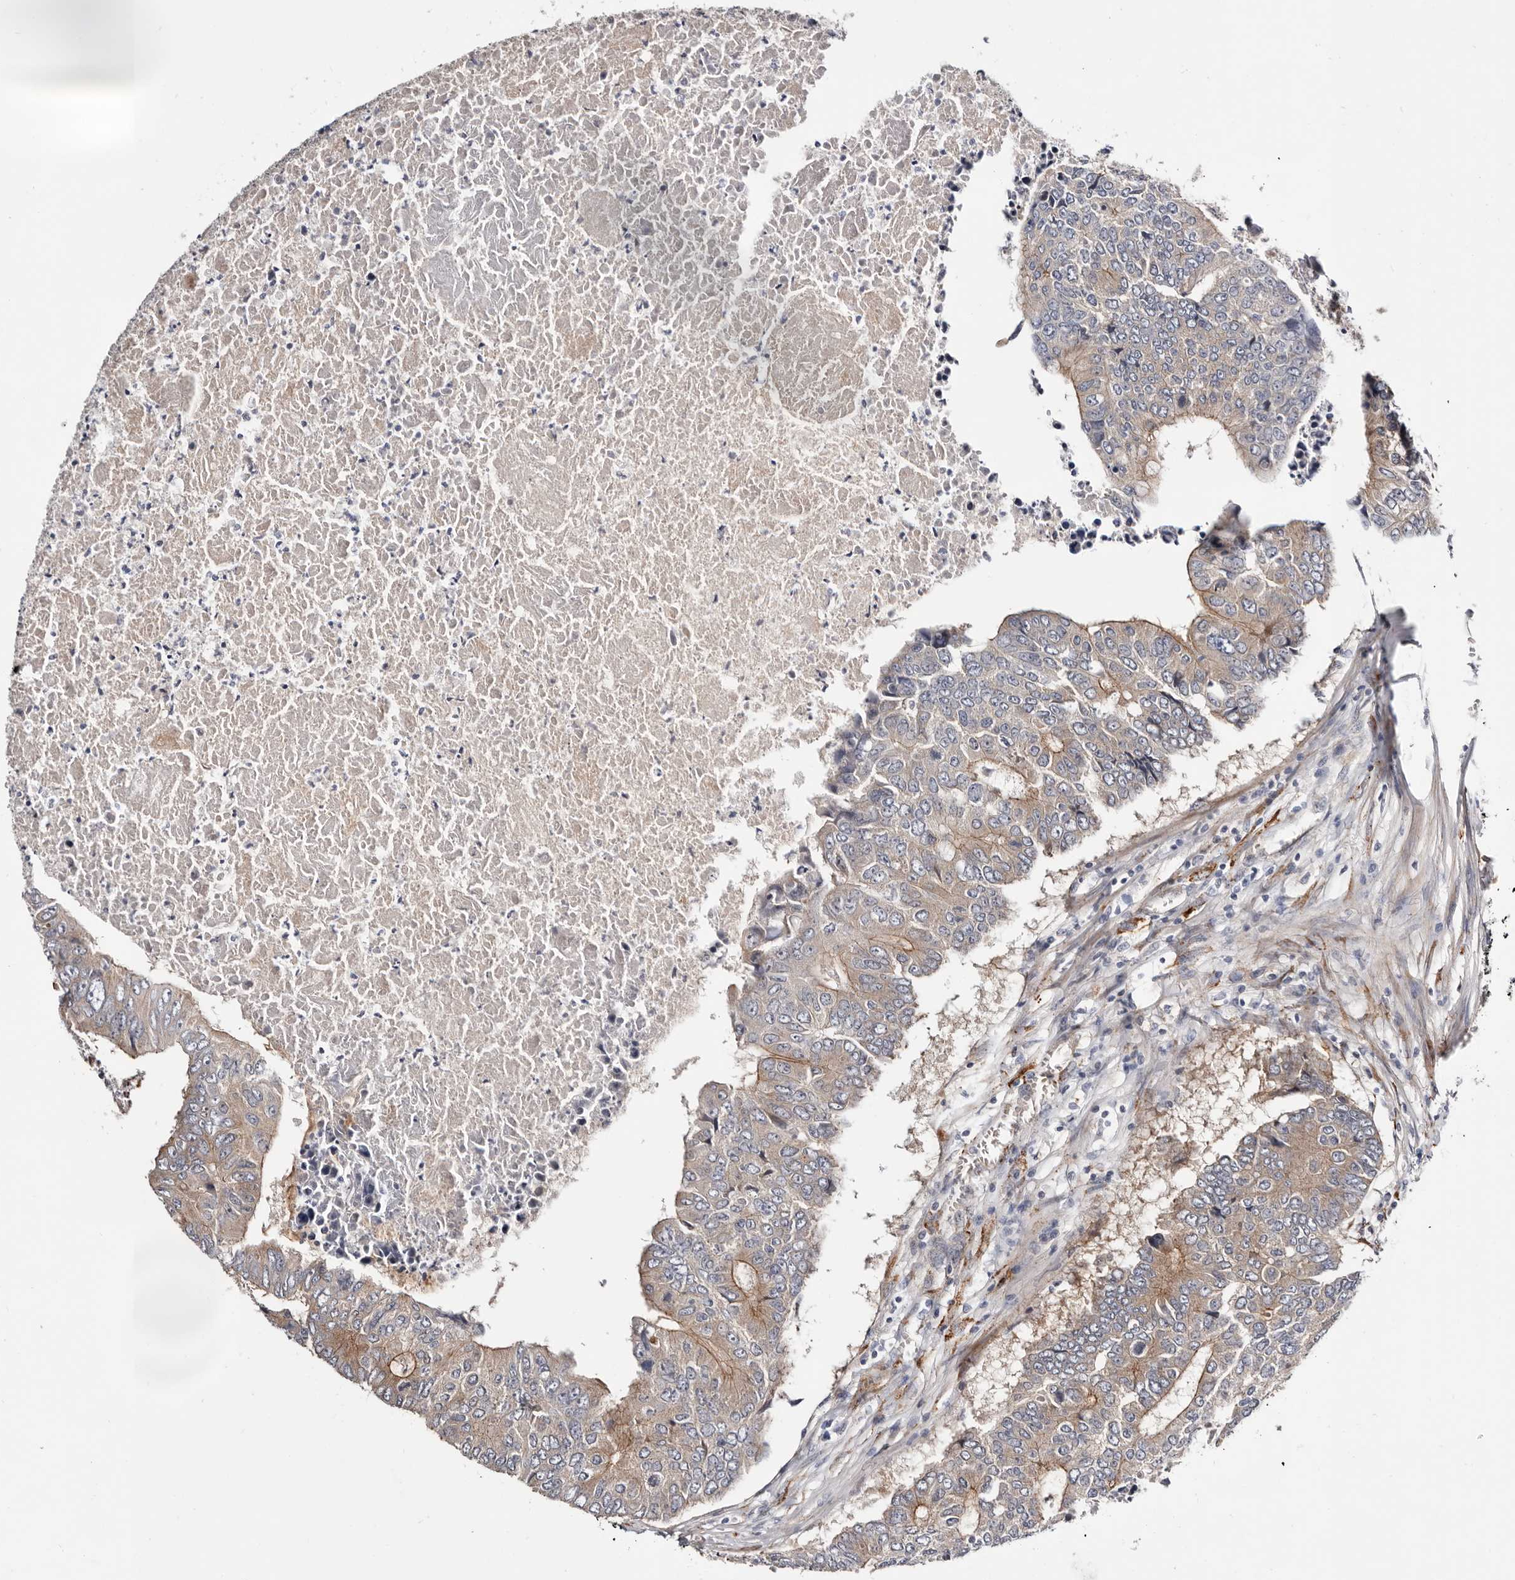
{"staining": {"intensity": "moderate", "quantity": "<25%", "location": "cytoplasmic/membranous"}, "tissue": "colorectal cancer", "cell_type": "Tumor cells", "image_type": "cancer", "snomed": [{"axis": "morphology", "description": "Adenocarcinoma, NOS"}, {"axis": "topography", "description": "Colon"}], "caption": "Tumor cells demonstrate low levels of moderate cytoplasmic/membranous positivity in about <25% of cells in colorectal cancer. (DAB = brown stain, brightfield microscopy at high magnification).", "gene": "USH1C", "patient": {"sex": "male", "age": 87}}